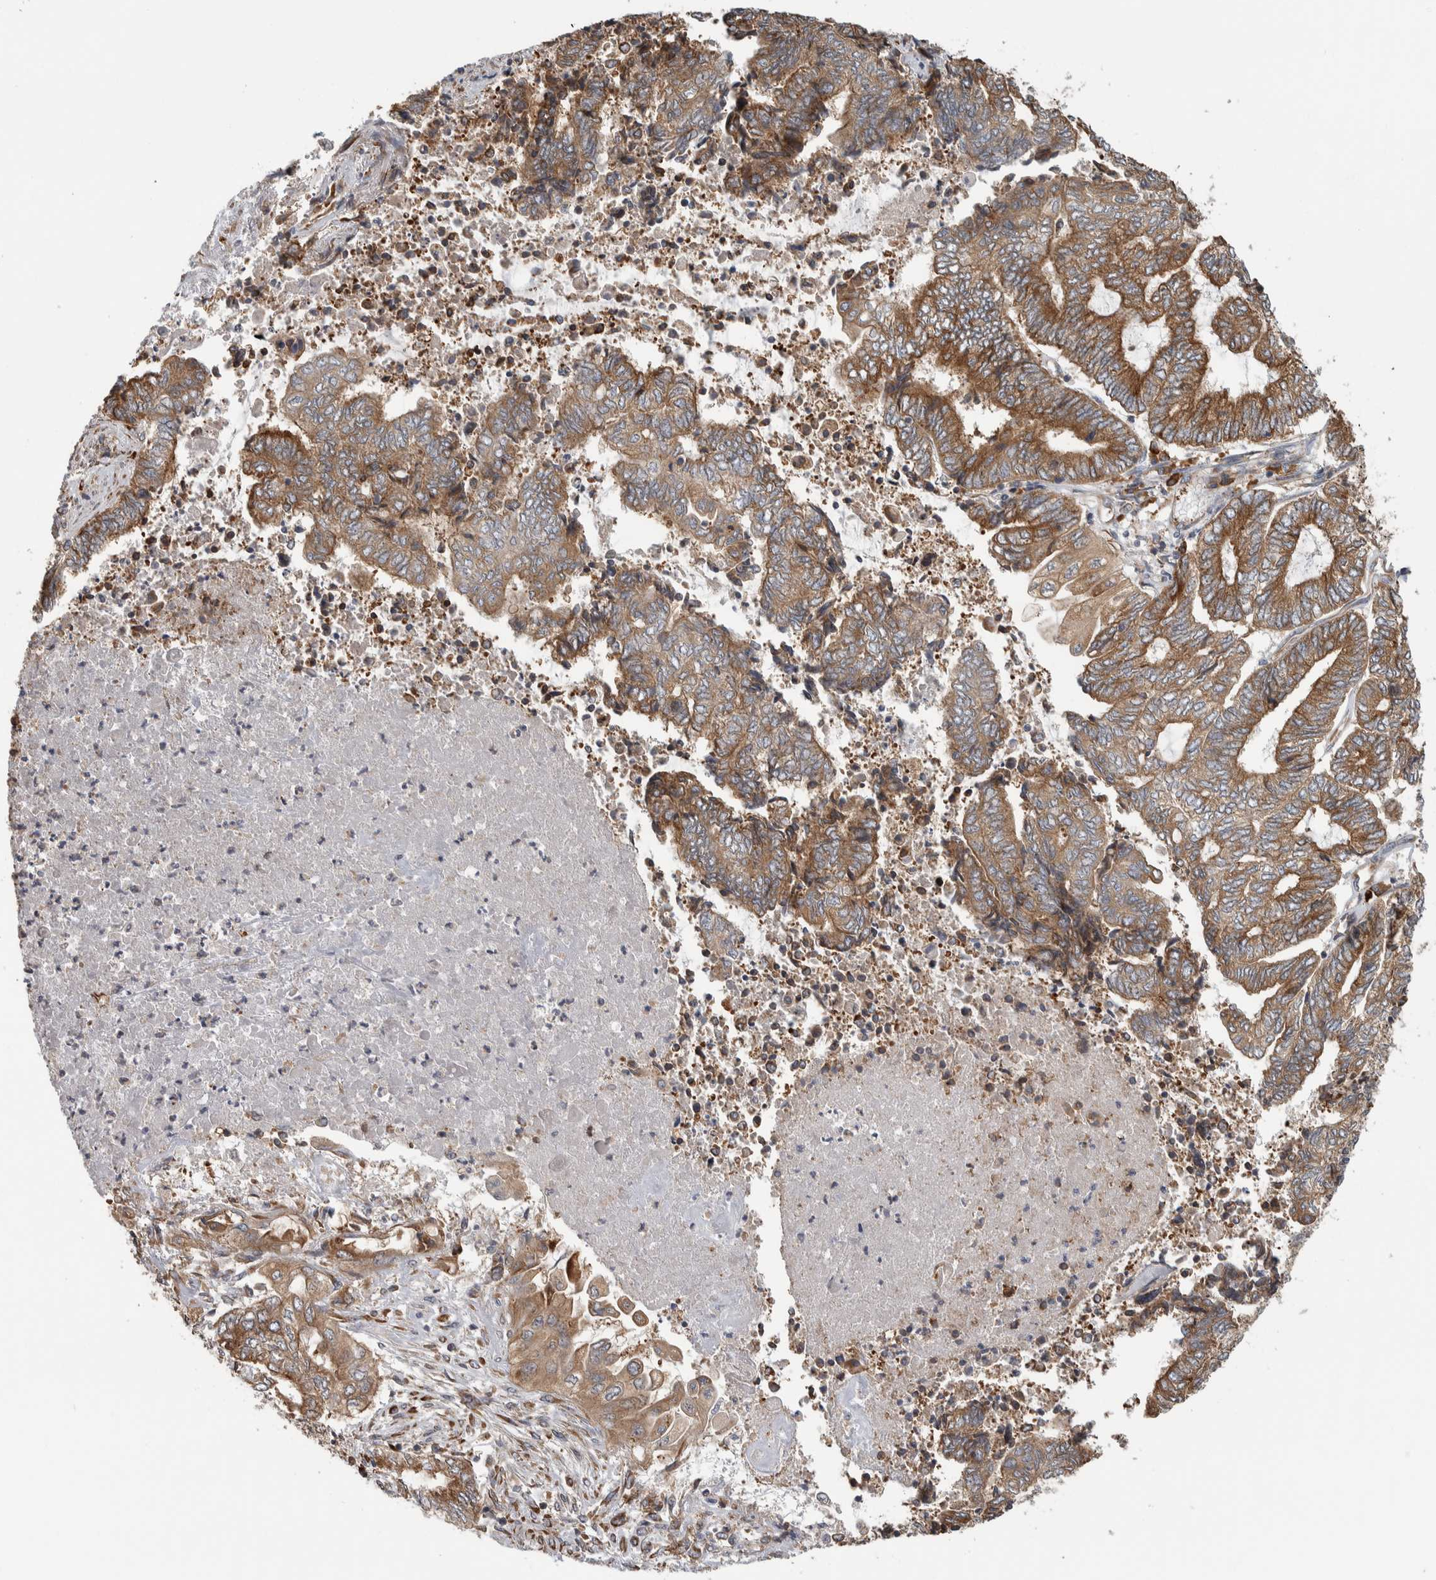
{"staining": {"intensity": "moderate", "quantity": ">75%", "location": "cytoplasmic/membranous"}, "tissue": "endometrial cancer", "cell_type": "Tumor cells", "image_type": "cancer", "snomed": [{"axis": "morphology", "description": "Adenocarcinoma, NOS"}, {"axis": "topography", "description": "Uterus"}, {"axis": "topography", "description": "Endometrium"}], "caption": "Brown immunohistochemical staining in human endometrial adenocarcinoma reveals moderate cytoplasmic/membranous positivity in about >75% of tumor cells.", "gene": "EIF3H", "patient": {"sex": "female", "age": 70}}